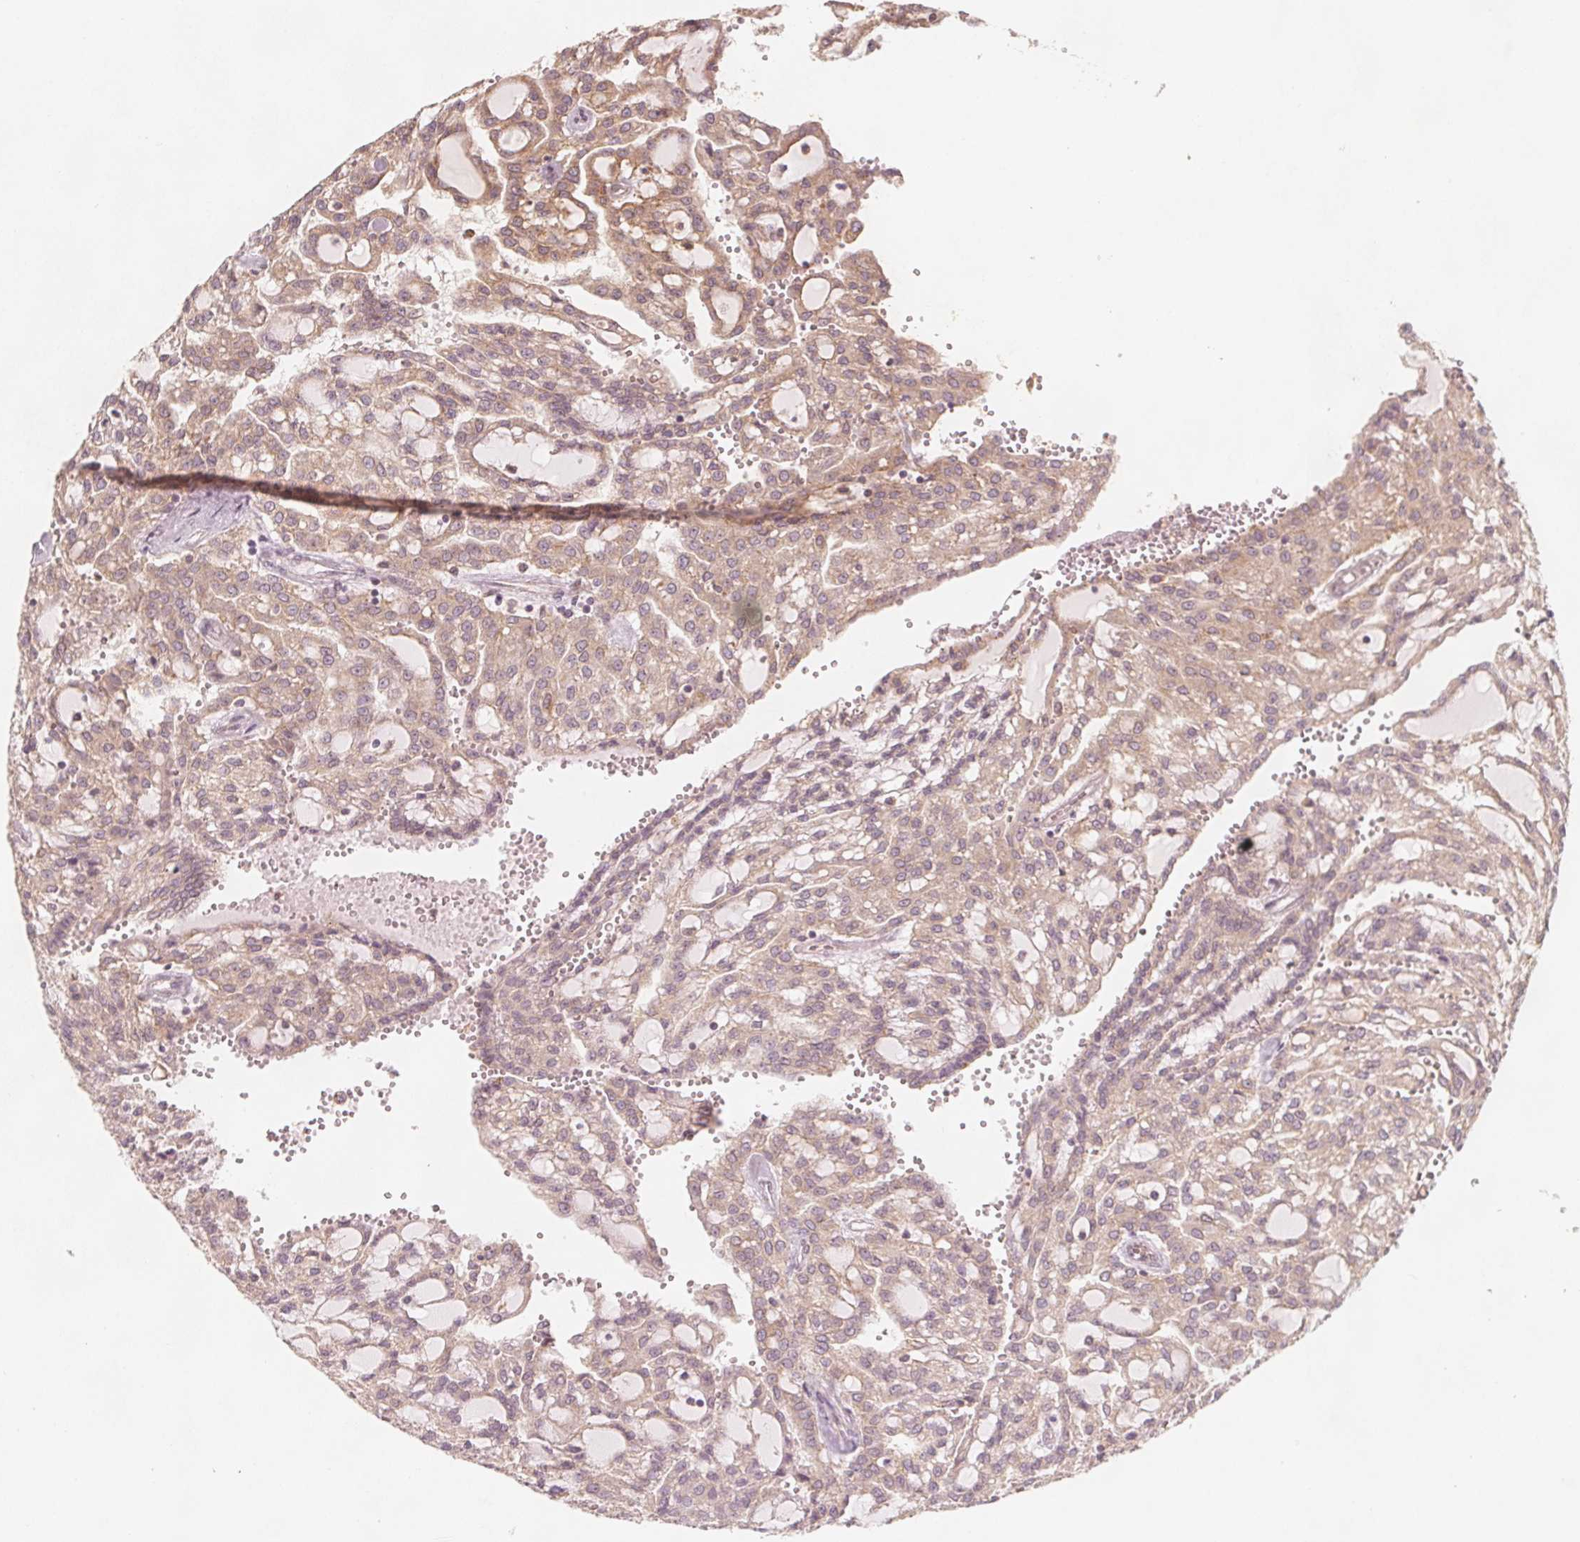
{"staining": {"intensity": "weak", "quantity": ">75%", "location": "cytoplasmic/membranous"}, "tissue": "renal cancer", "cell_type": "Tumor cells", "image_type": "cancer", "snomed": [{"axis": "morphology", "description": "Adenocarcinoma, NOS"}, {"axis": "topography", "description": "Kidney"}], "caption": "A photomicrograph of renal adenocarcinoma stained for a protein demonstrates weak cytoplasmic/membranous brown staining in tumor cells. Immunohistochemistry stains the protein in brown and the nuclei are stained blue.", "gene": "NCSTN", "patient": {"sex": "male", "age": 63}}